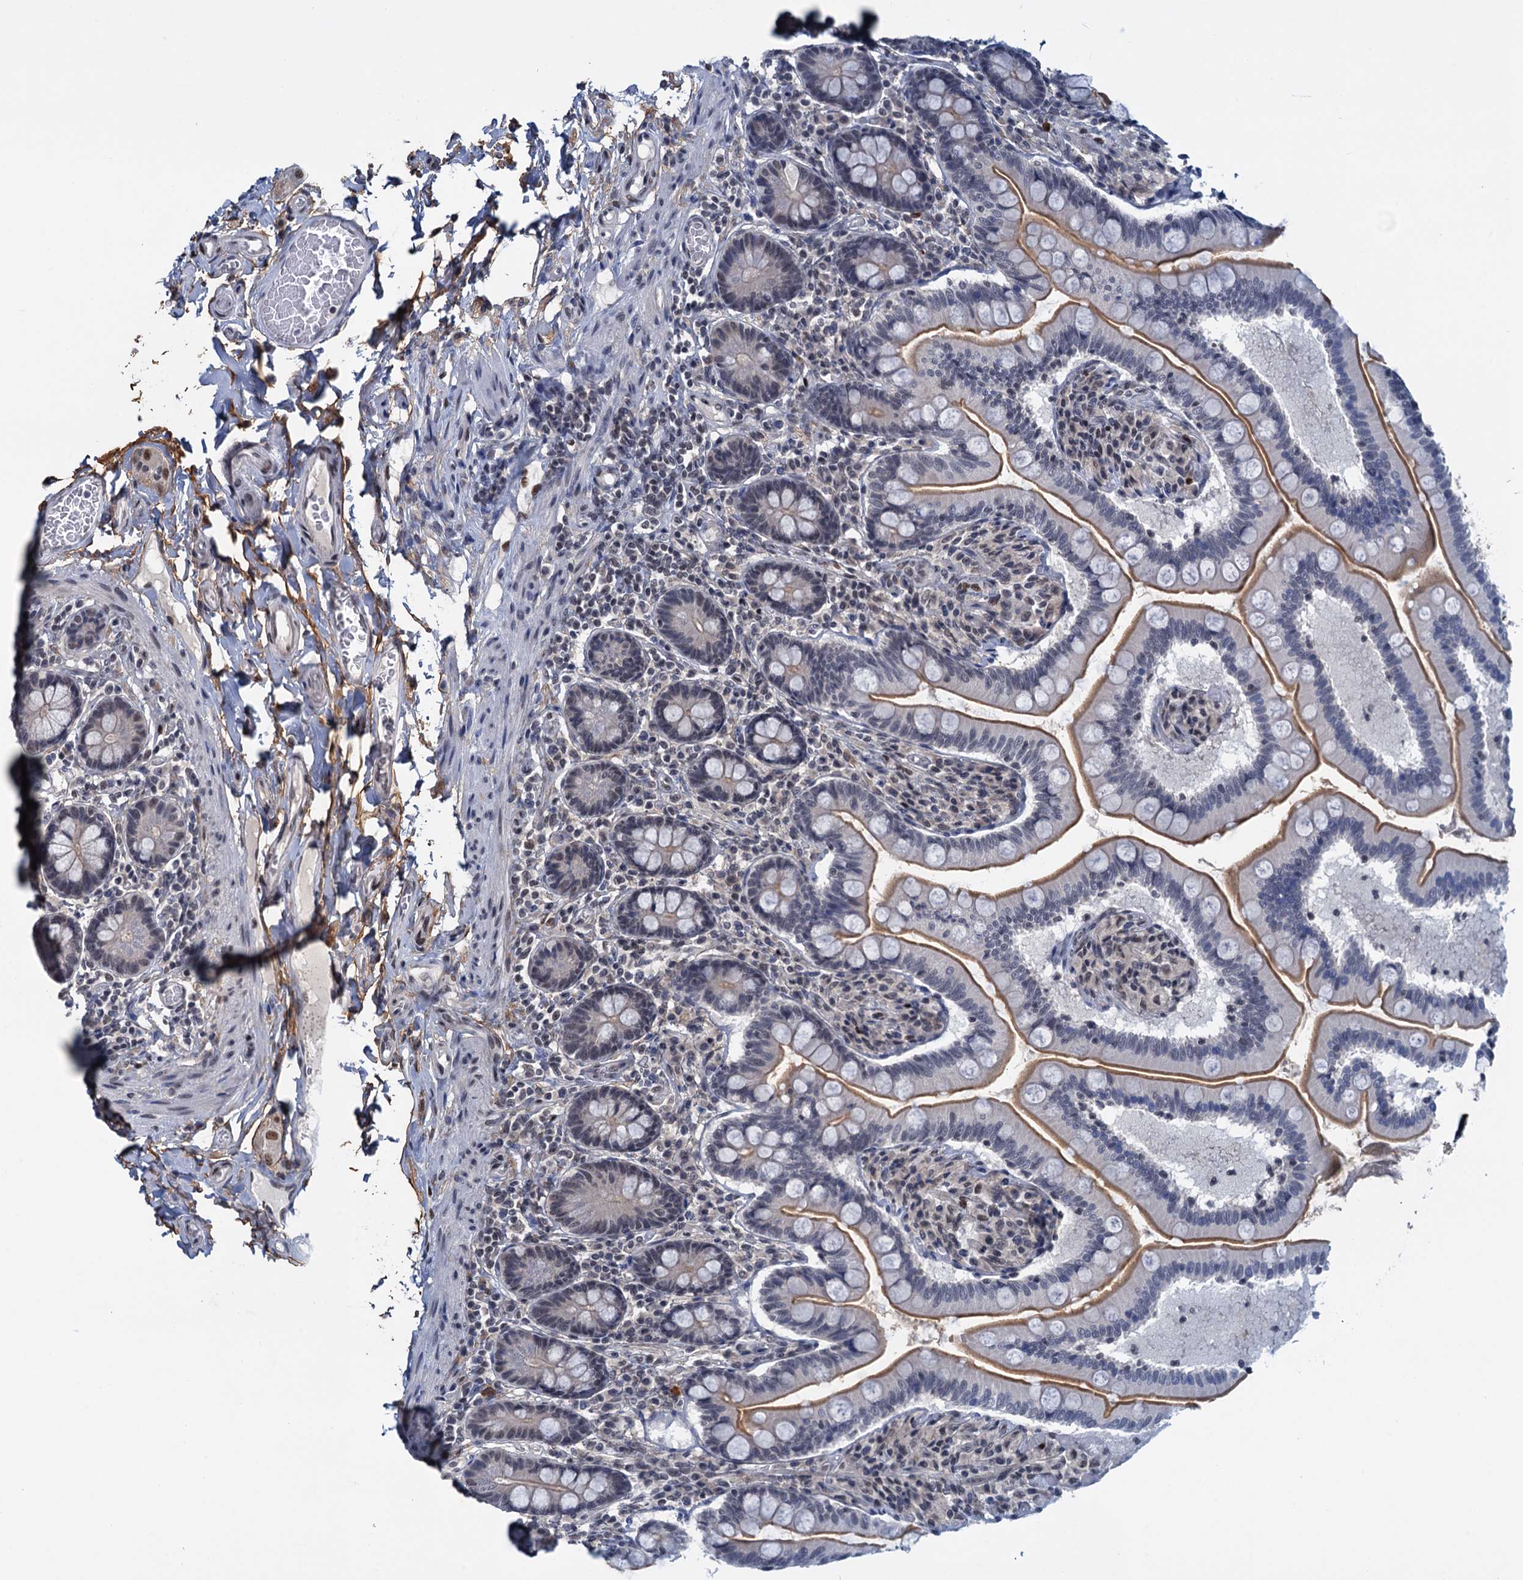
{"staining": {"intensity": "moderate", "quantity": "25%-75%", "location": "cytoplasmic/membranous,nuclear"}, "tissue": "small intestine", "cell_type": "Glandular cells", "image_type": "normal", "snomed": [{"axis": "morphology", "description": "Normal tissue, NOS"}, {"axis": "topography", "description": "Small intestine"}], "caption": "A brown stain highlights moderate cytoplasmic/membranous,nuclear expression of a protein in glandular cells of benign small intestine.", "gene": "SAE1", "patient": {"sex": "female", "age": 64}}